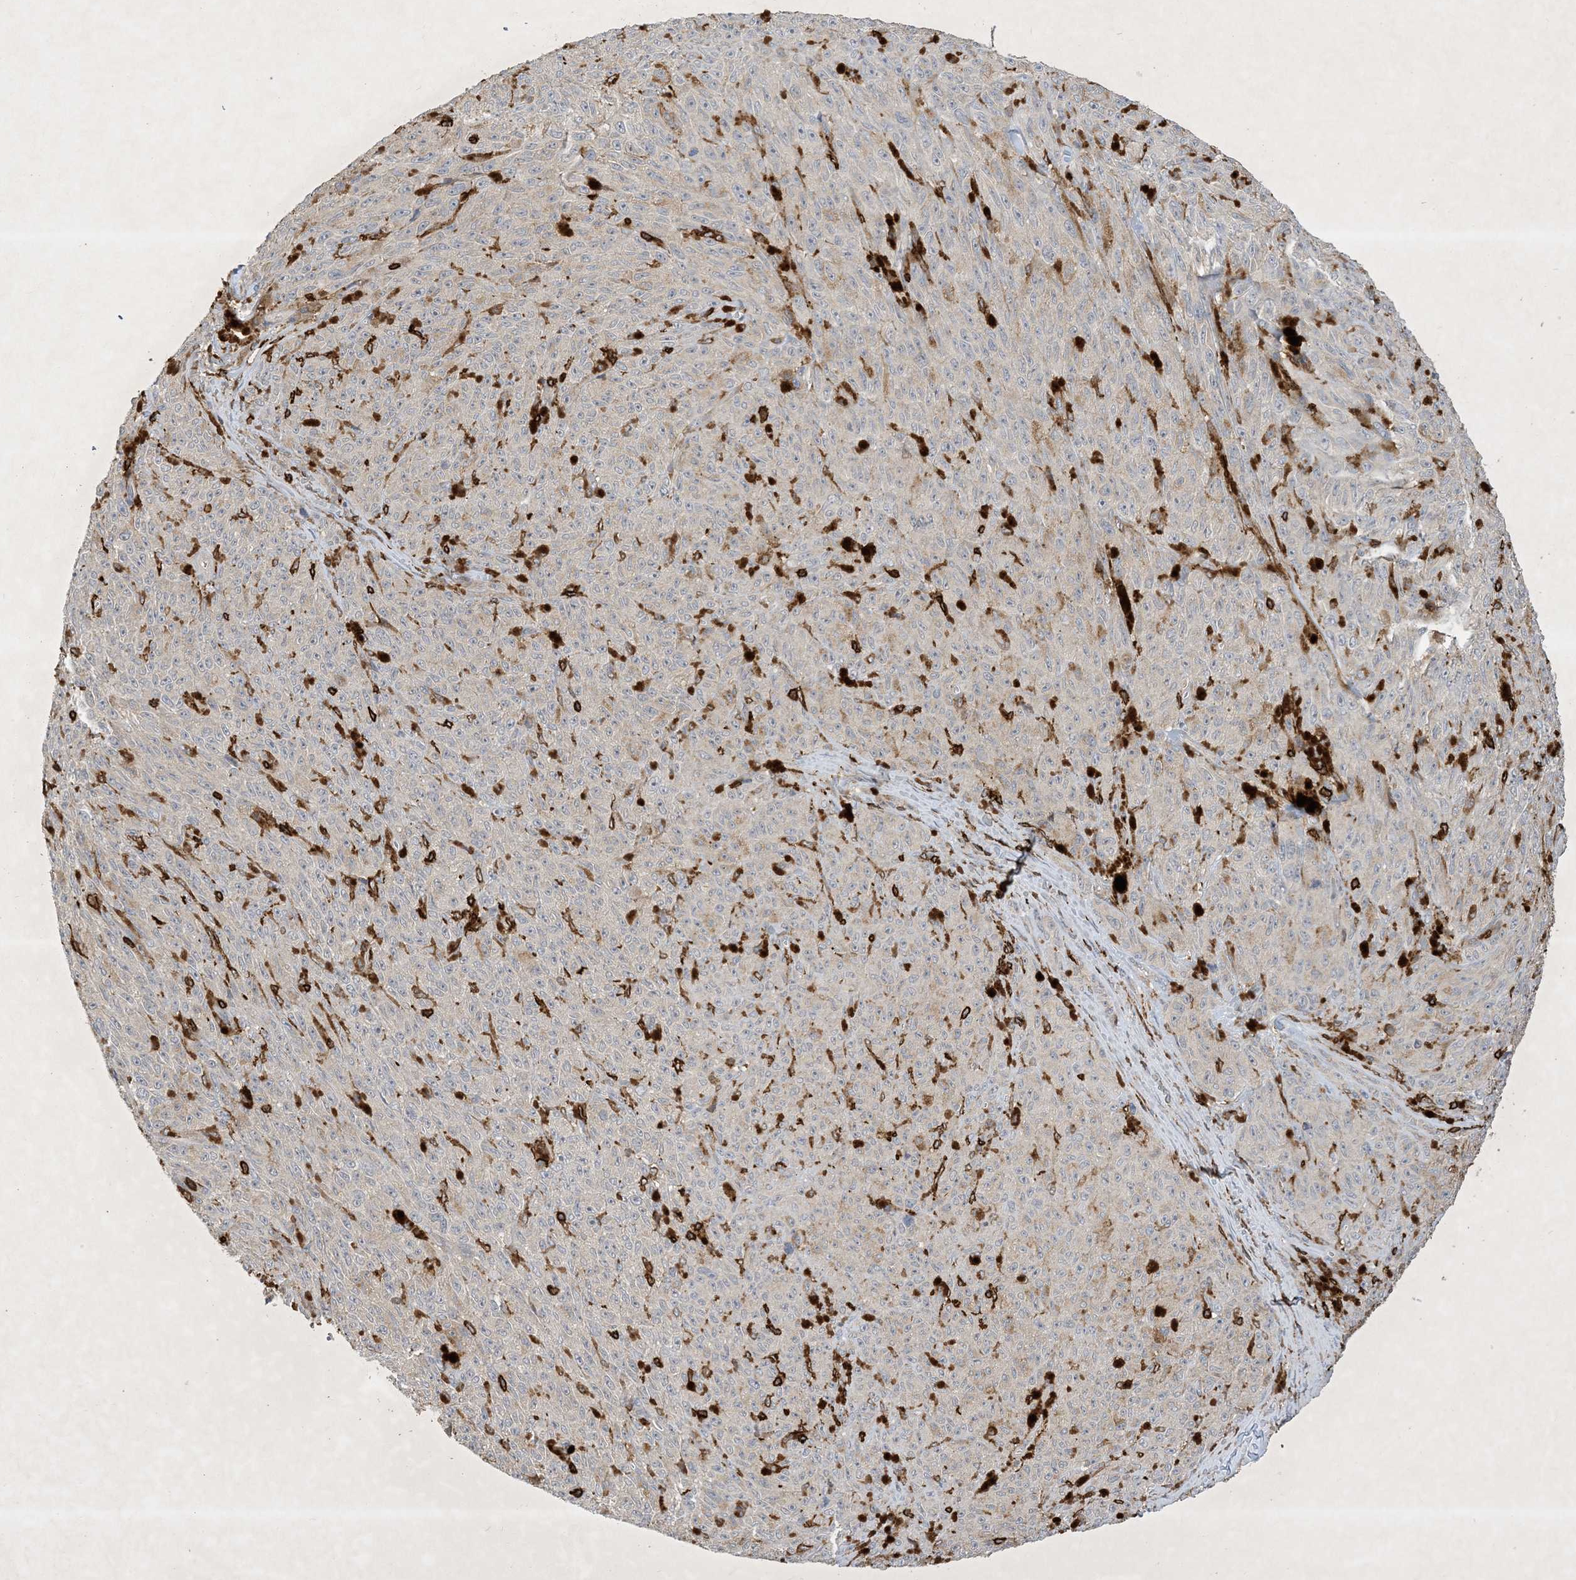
{"staining": {"intensity": "negative", "quantity": "none", "location": "none"}, "tissue": "melanoma", "cell_type": "Tumor cells", "image_type": "cancer", "snomed": [{"axis": "morphology", "description": "Malignant melanoma, NOS"}, {"axis": "topography", "description": "Skin"}], "caption": "The immunohistochemistry photomicrograph has no significant expression in tumor cells of melanoma tissue.", "gene": "AK9", "patient": {"sex": "female", "age": 82}}